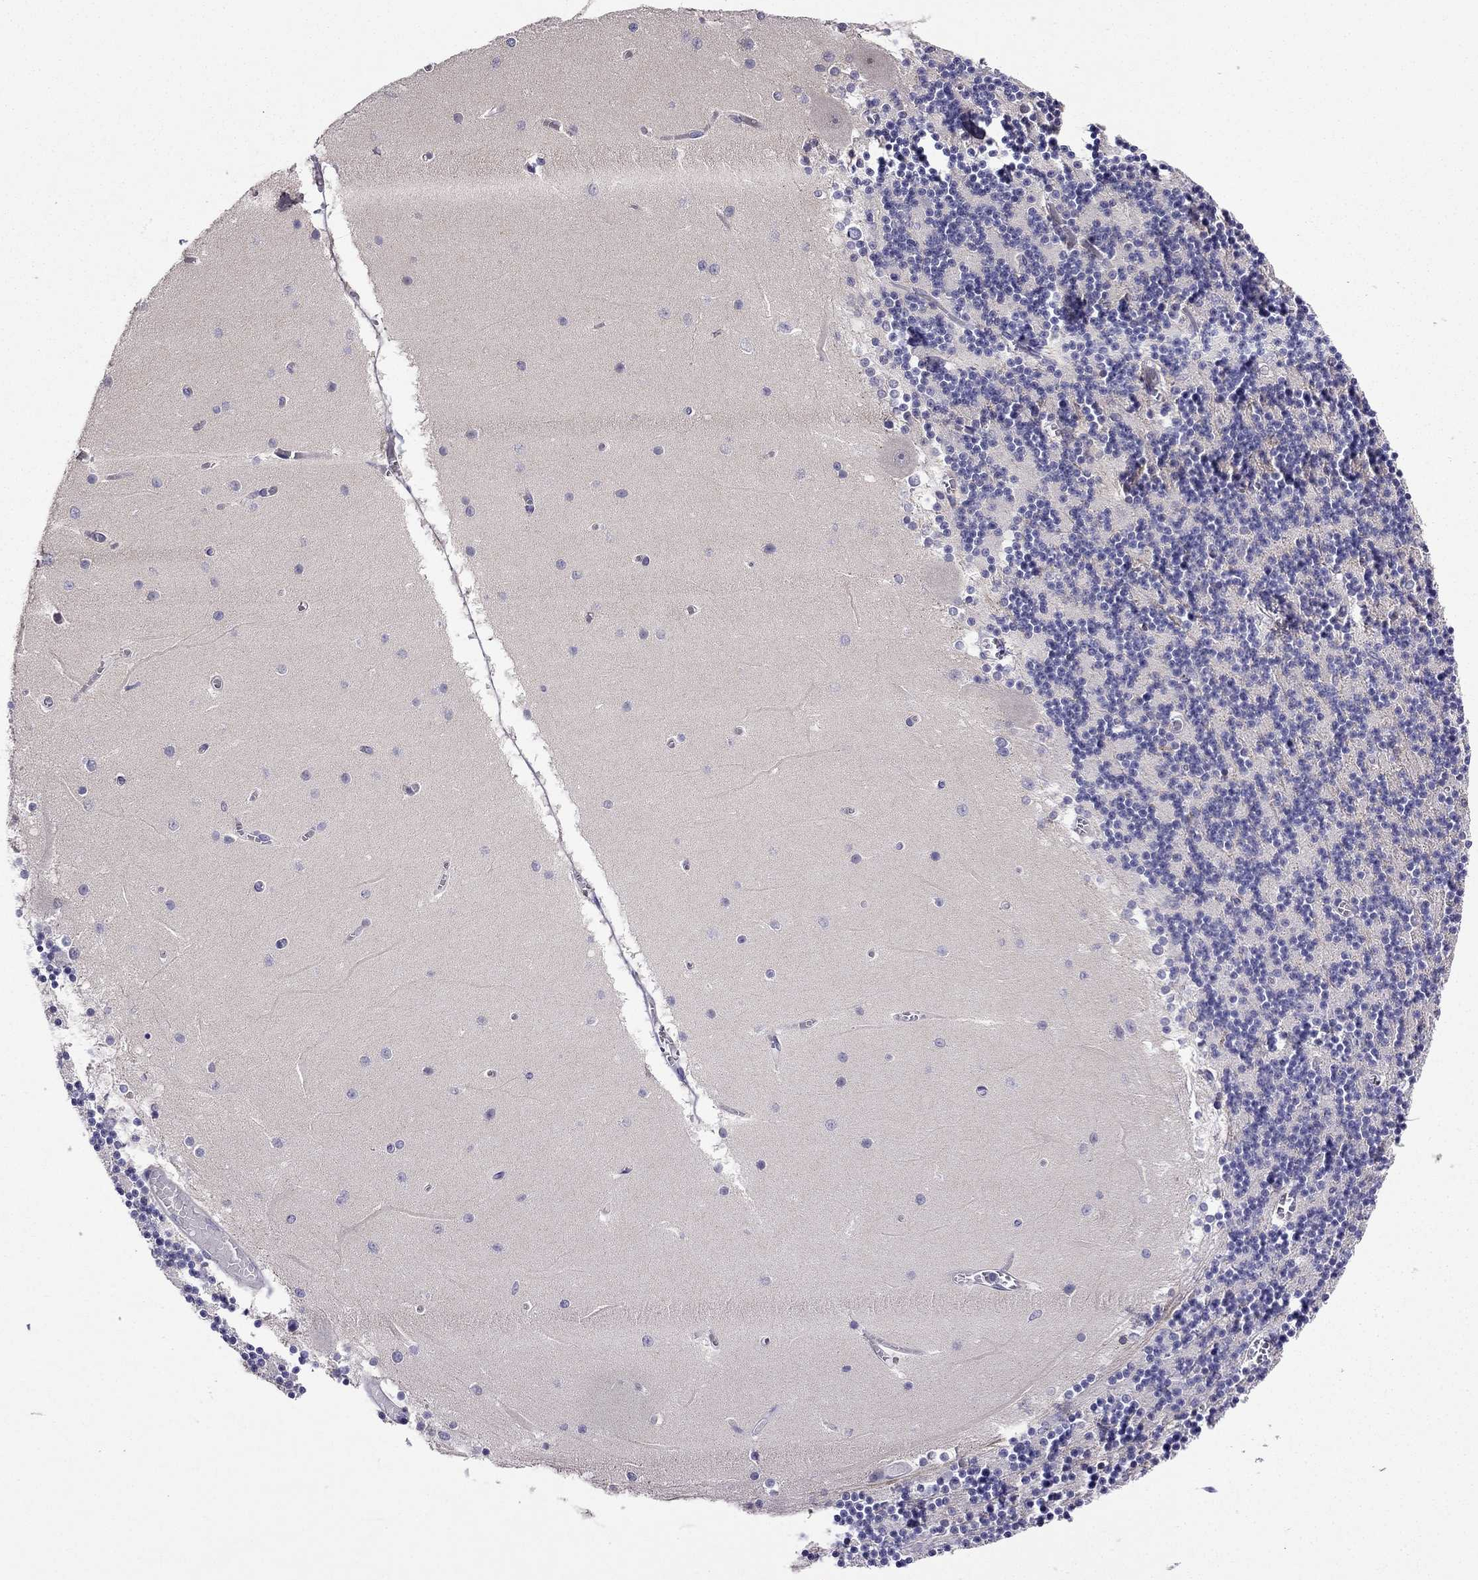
{"staining": {"intensity": "negative", "quantity": "none", "location": "none"}, "tissue": "cerebellum", "cell_type": "Cells in granular layer", "image_type": "normal", "snomed": [{"axis": "morphology", "description": "Normal tissue, NOS"}, {"axis": "topography", "description": "Cerebellum"}], "caption": "Immunohistochemistry histopathology image of unremarkable human cerebellum stained for a protein (brown), which reveals no staining in cells in granular layer.", "gene": "KCNJ10", "patient": {"sex": "female", "age": 28}}